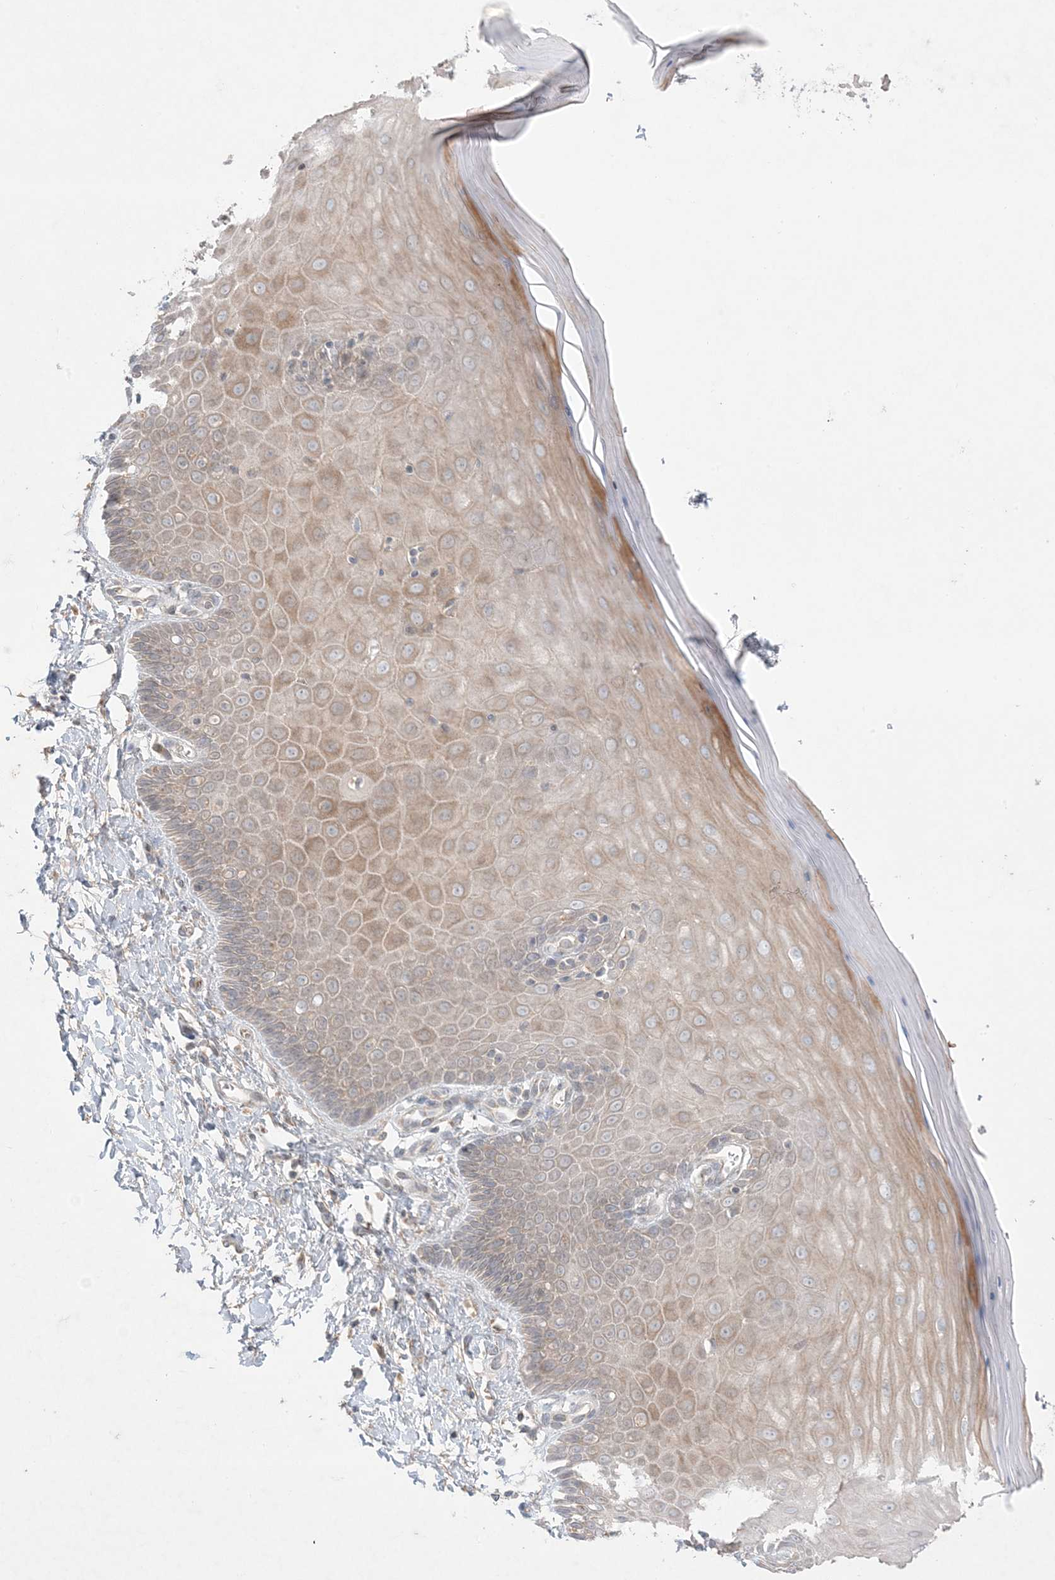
{"staining": {"intensity": "weak", "quantity": "25%-75%", "location": "cytoplasmic/membranous"}, "tissue": "cervix", "cell_type": "Glandular cells", "image_type": "normal", "snomed": [{"axis": "morphology", "description": "Normal tissue, NOS"}, {"axis": "topography", "description": "Cervix"}], "caption": "Glandular cells exhibit weak cytoplasmic/membranous positivity in approximately 25%-75% of cells in benign cervix.", "gene": "MMGT1", "patient": {"sex": "female", "age": 55}}